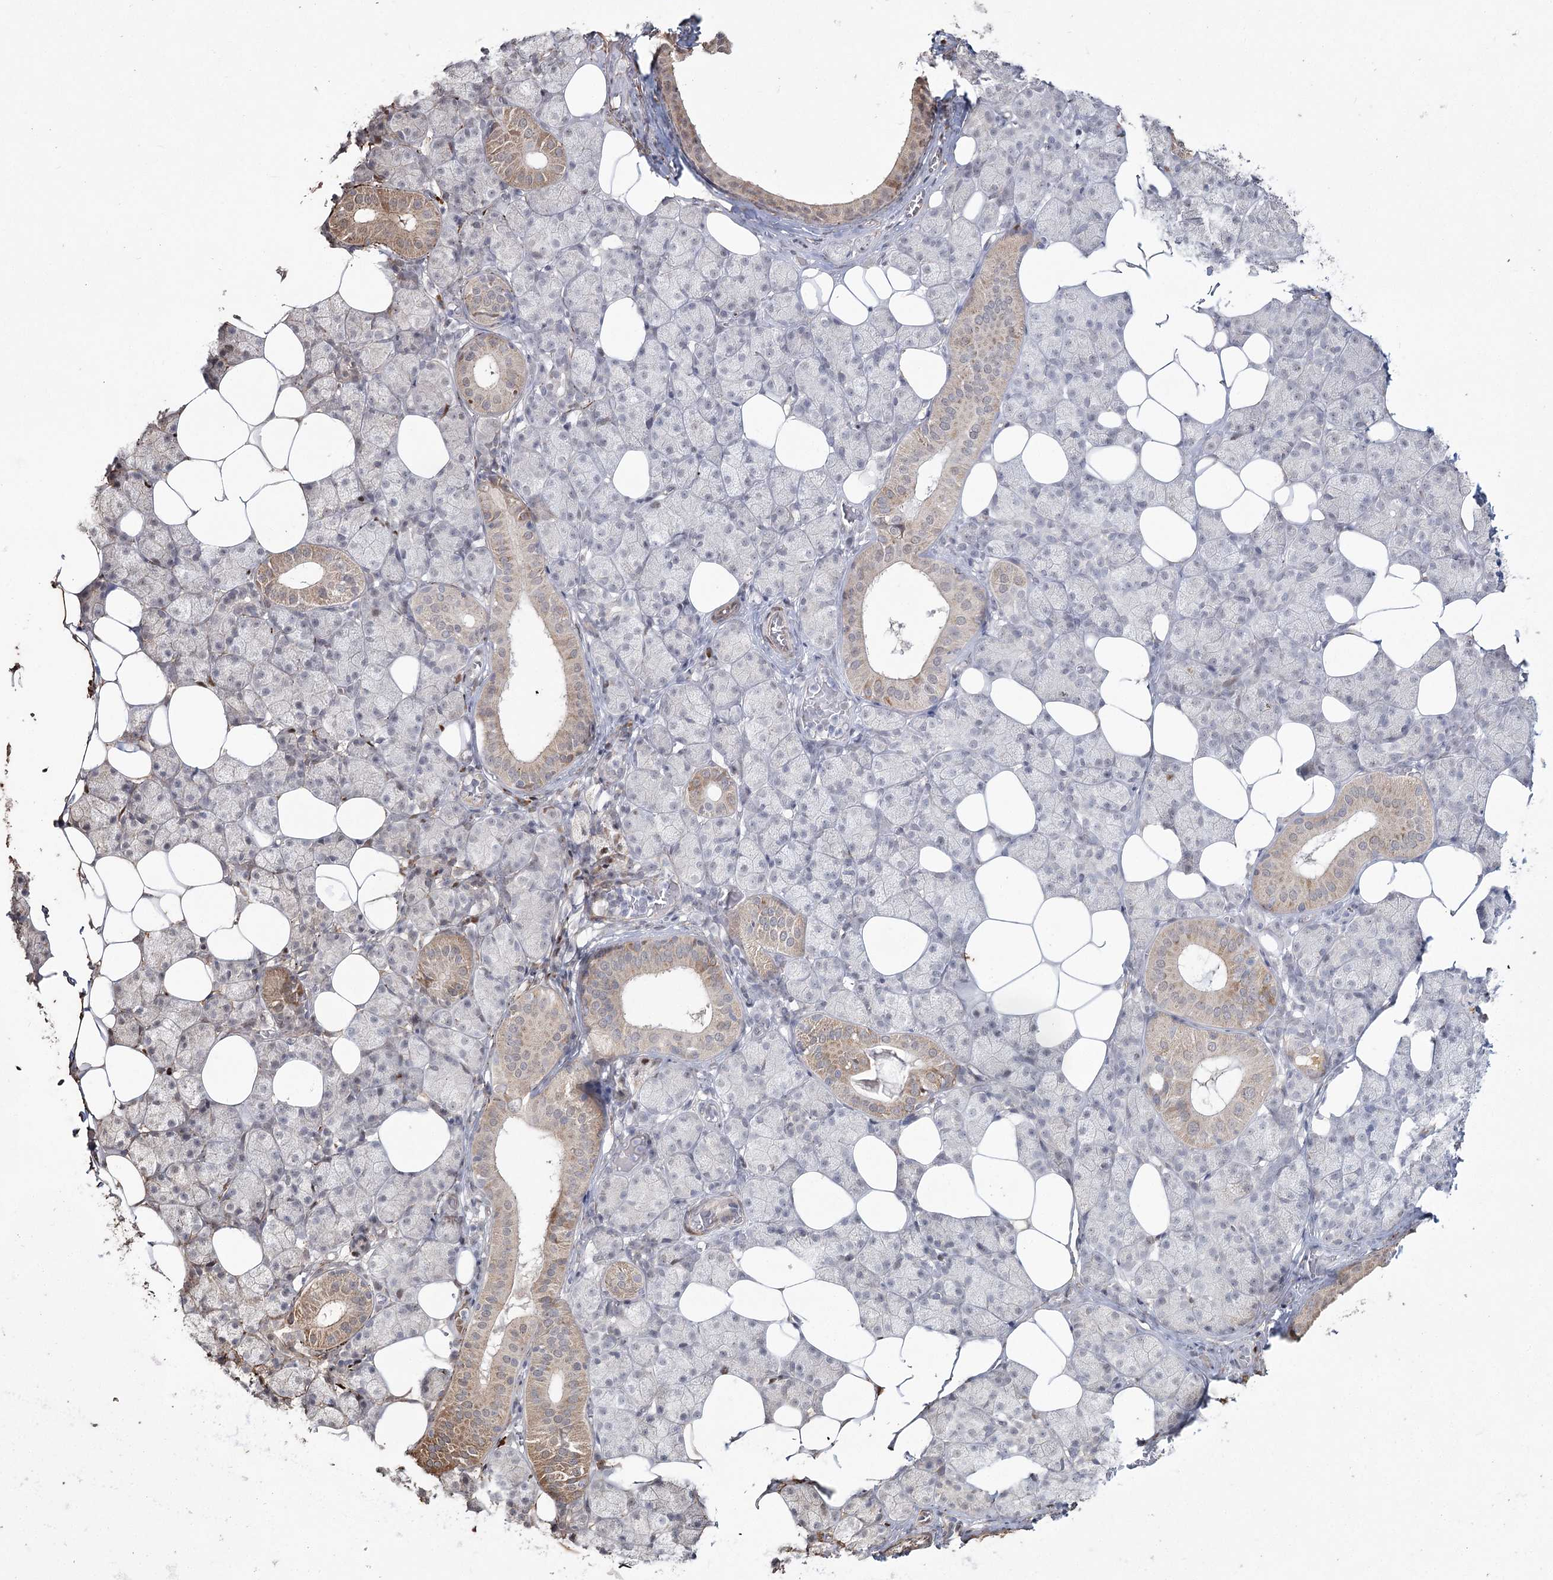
{"staining": {"intensity": "moderate", "quantity": "<25%", "location": "cytoplasmic/membranous"}, "tissue": "salivary gland", "cell_type": "Glandular cells", "image_type": "normal", "snomed": [{"axis": "morphology", "description": "Normal tissue, NOS"}, {"axis": "topography", "description": "Salivary gland"}], "caption": "An IHC micrograph of unremarkable tissue is shown. Protein staining in brown highlights moderate cytoplasmic/membranous positivity in salivary gland within glandular cells.", "gene": "YBX3", "patient": {"sex": "female", "age": 33}}